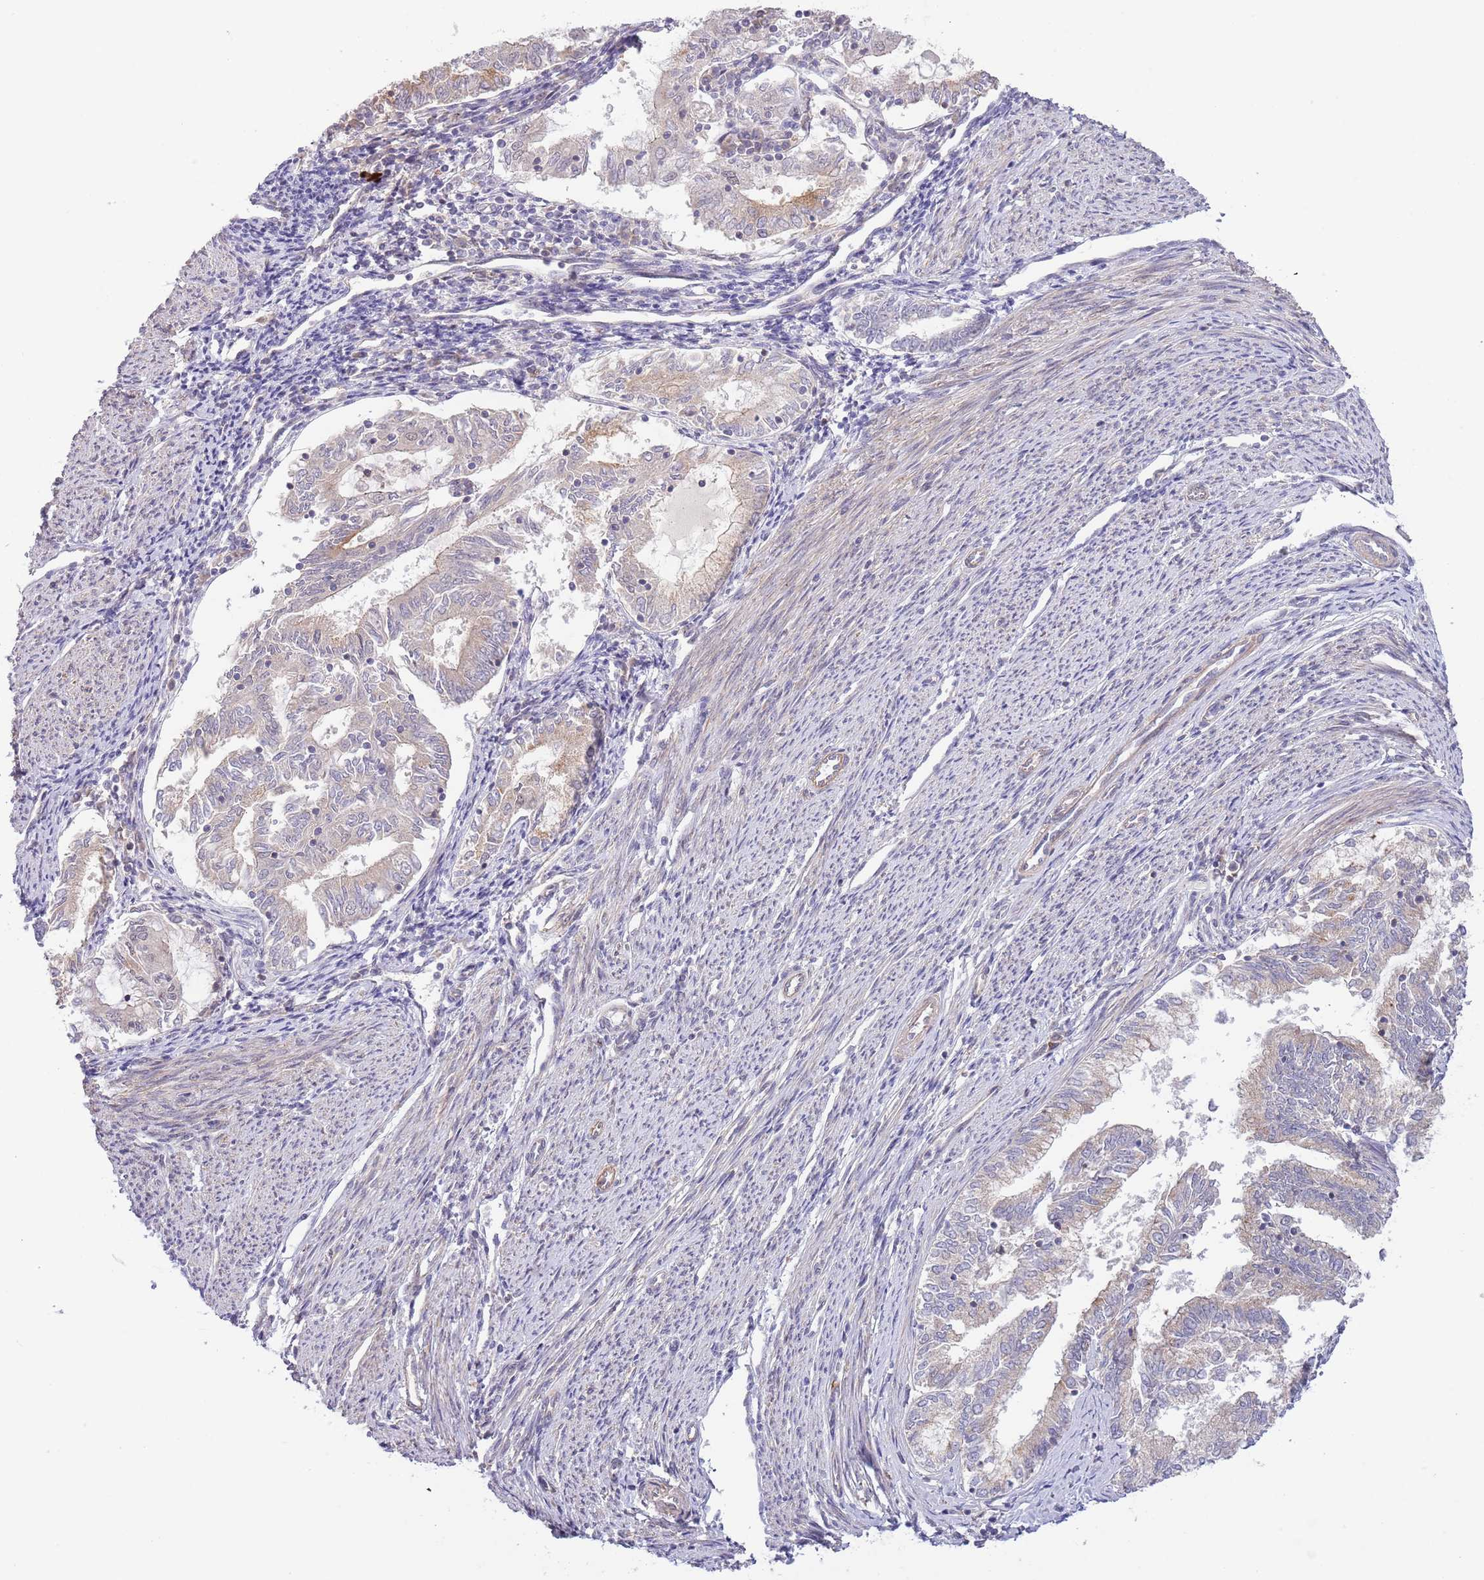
{"staining": {"intensity": "weak", "quantity": "<25%", "location": "cytoplasmic/membranous"}, "tissue": "endometrial cancer", "cell_type": "Tumor cells", "image_type": "cancer", "snomed": [{"axis": "morphology", "description": "Adenocarcinoma, NOS"}, {"axis": "topography", "description": "Endometrium"}], "caption": "Tumor cells are negative for protein expression in human endometrial cancer (adenocarcinoma).", "gene": "PRR16", "patient": {"sex": "female", "age": 79}}